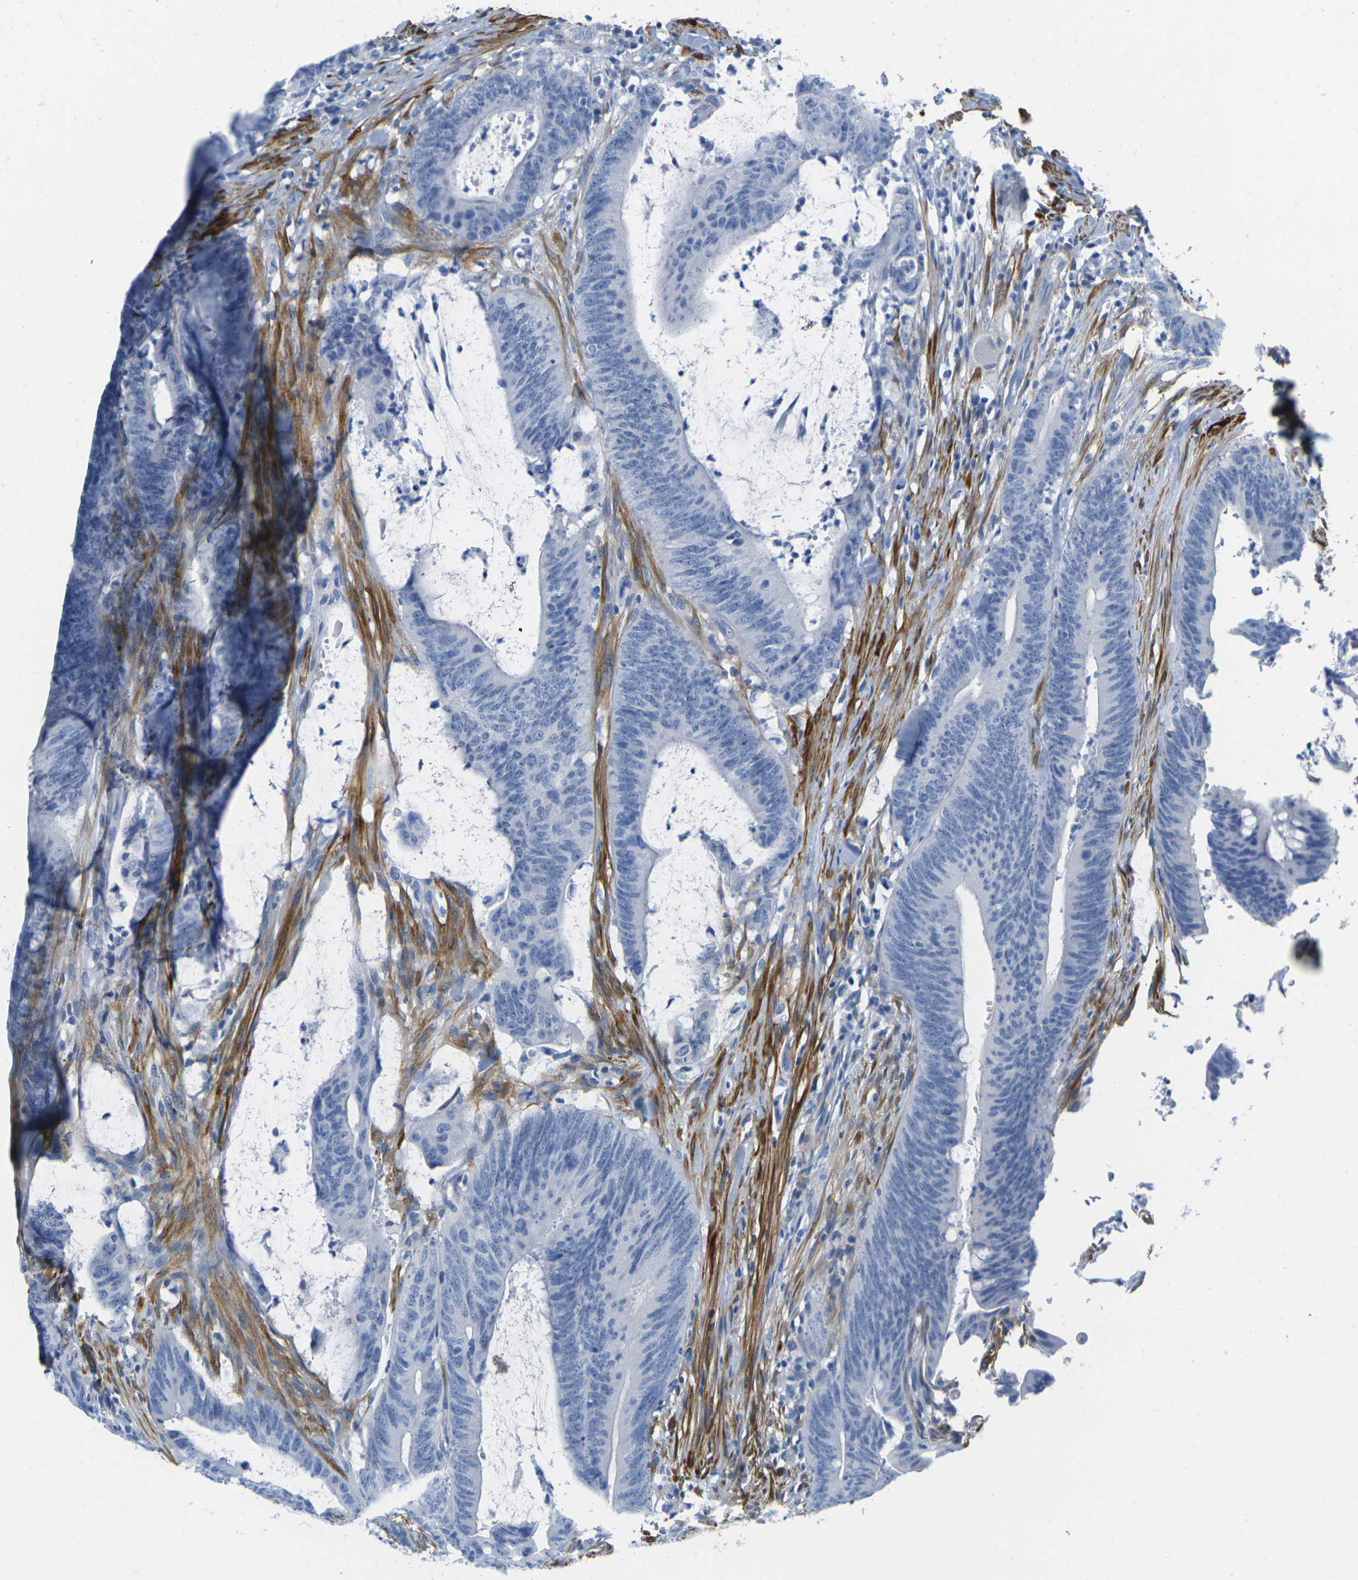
{"staining": {"intensity": "negative", "quantity": "none", "location": "none"}, "tissue": "colorectal cancer", "cell_type": "Tumor cells", "image_type": "cancer", "snomed": [{"axis": "morphology", "description": "Adenocarcinoma, NOS"}, {"axis": "topography", "description": "Rectum"}], "caption": "This is a histopathology image of immunohistochemistry staining of colorectal adenocarcinoma, which shows no staining in tumor cells.", "gene": "CNN1", "patient": {"sex": "female", "age": 66}}